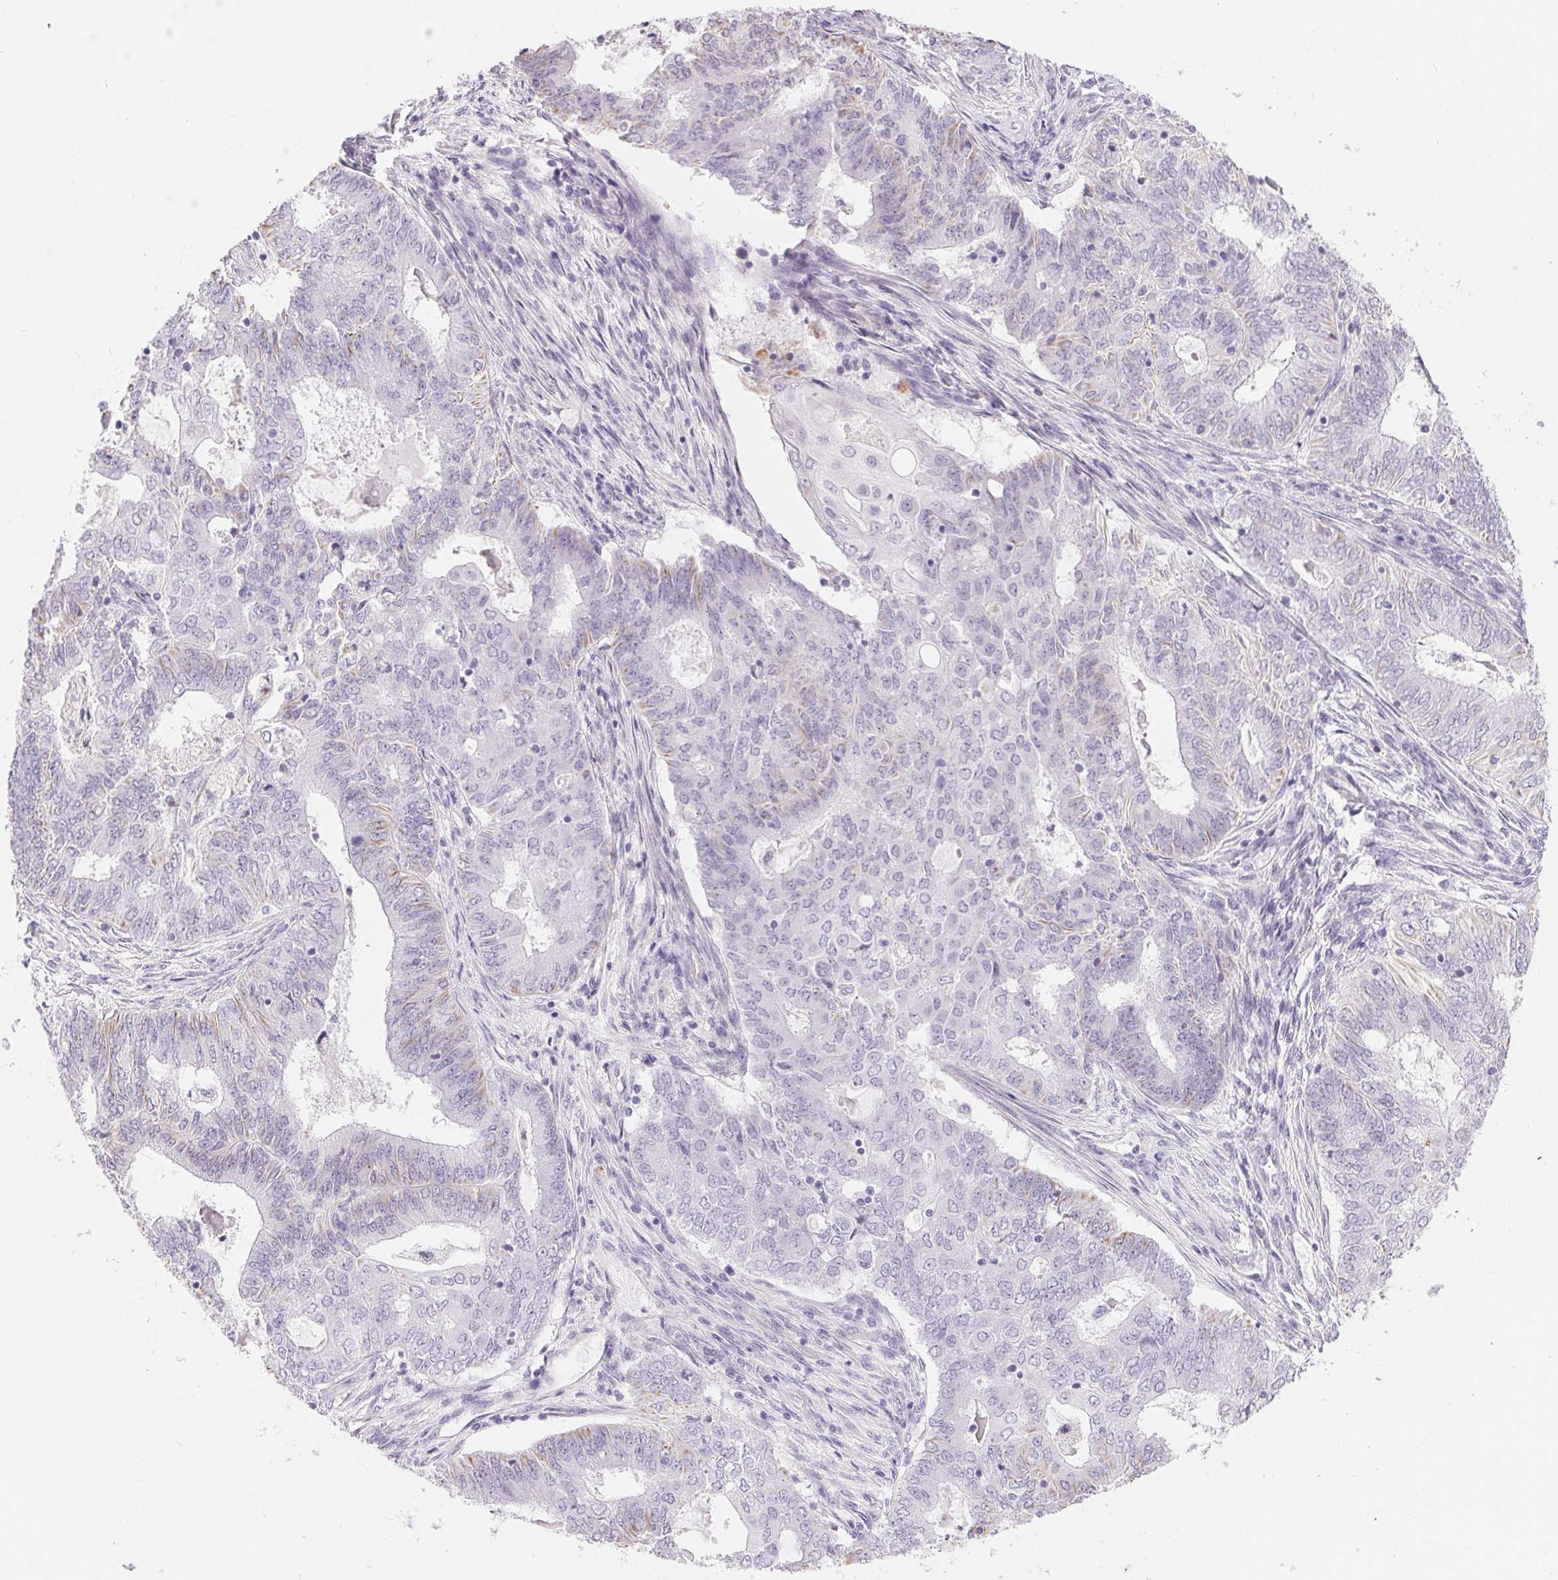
{"staining": {"intensity": "weak", "quantity": "<25%", "location": "cytoplasmic/membranous"}, "tissue": "endometrial cancer", "cell_type": "Tumor cells", "image_type": "cancer", "snomed": [{"axis": "morphology", "description": "Adenocarcinoma, NOS"}, {"axis": "topography", "description": "Endometrium"}], "caption": "Immunohistochemistry image of neoplastic tissue: endometrial cancer stained with DAB (3,3'-diaminobenzidine) demonstrates no significant protein expression in tumor cells.", "gene": "GFAP", "patient": {"sex": "female", "age": 62}}